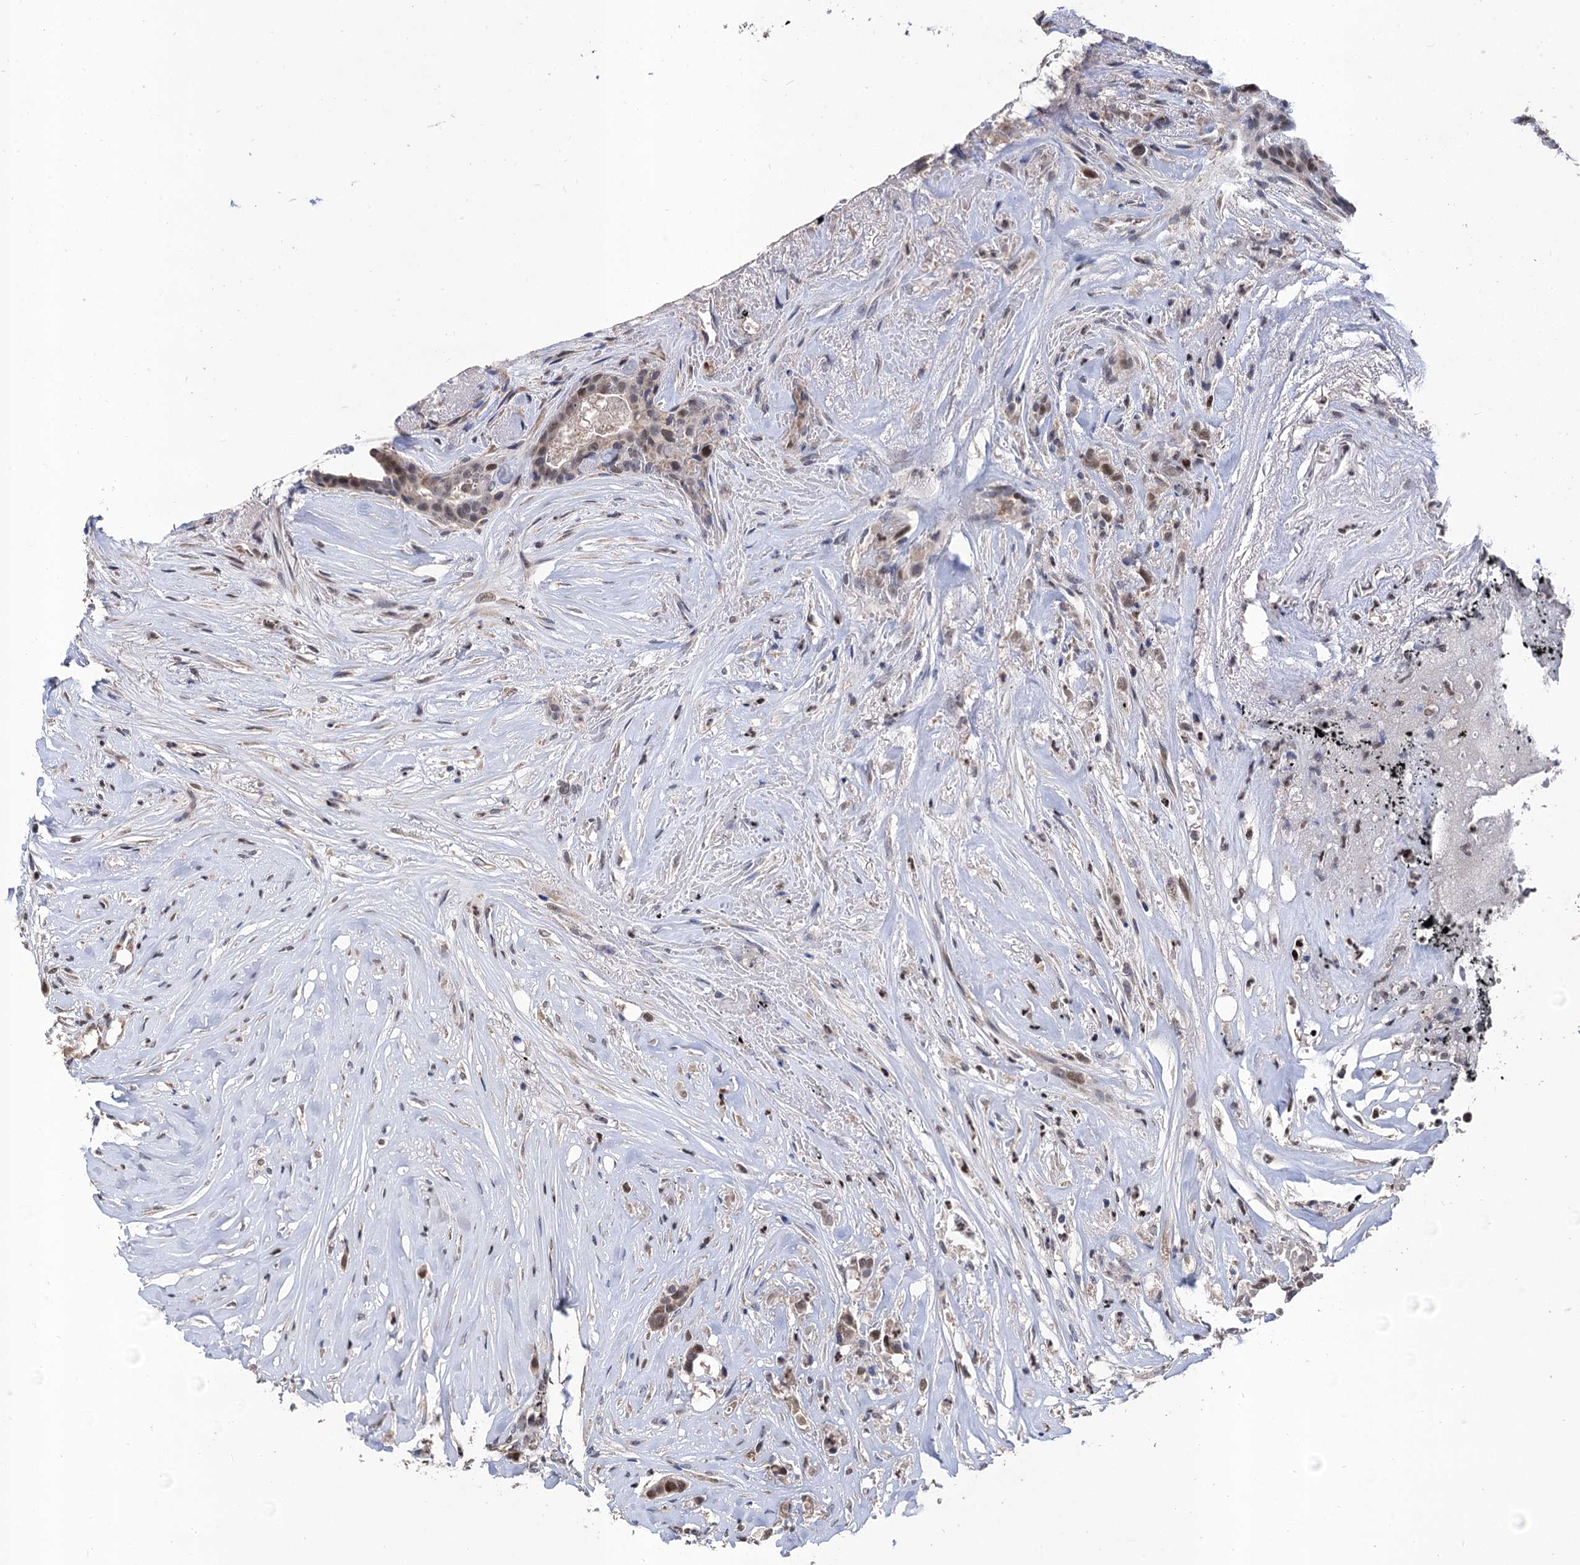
{"staining": {"intensity": "moderate", "quantity": ">75%", "location": "nuclear"}, "tissue": "breast cancer", "cell_type": "Tumor cells", "image_type": "cancer", "snomed": [{"axis": "morphology", "description": "Lobular carcinoma"}, {"axis": "topography", "description": "Breast"}], "caption": "The immunohistochemical stain highlights moderate nuclear staining in tumor cells of breast cancer (lobular carcinoma) tissue.", "gene": "TSEN34", "patient": {"sex": "female", "age": 51}}